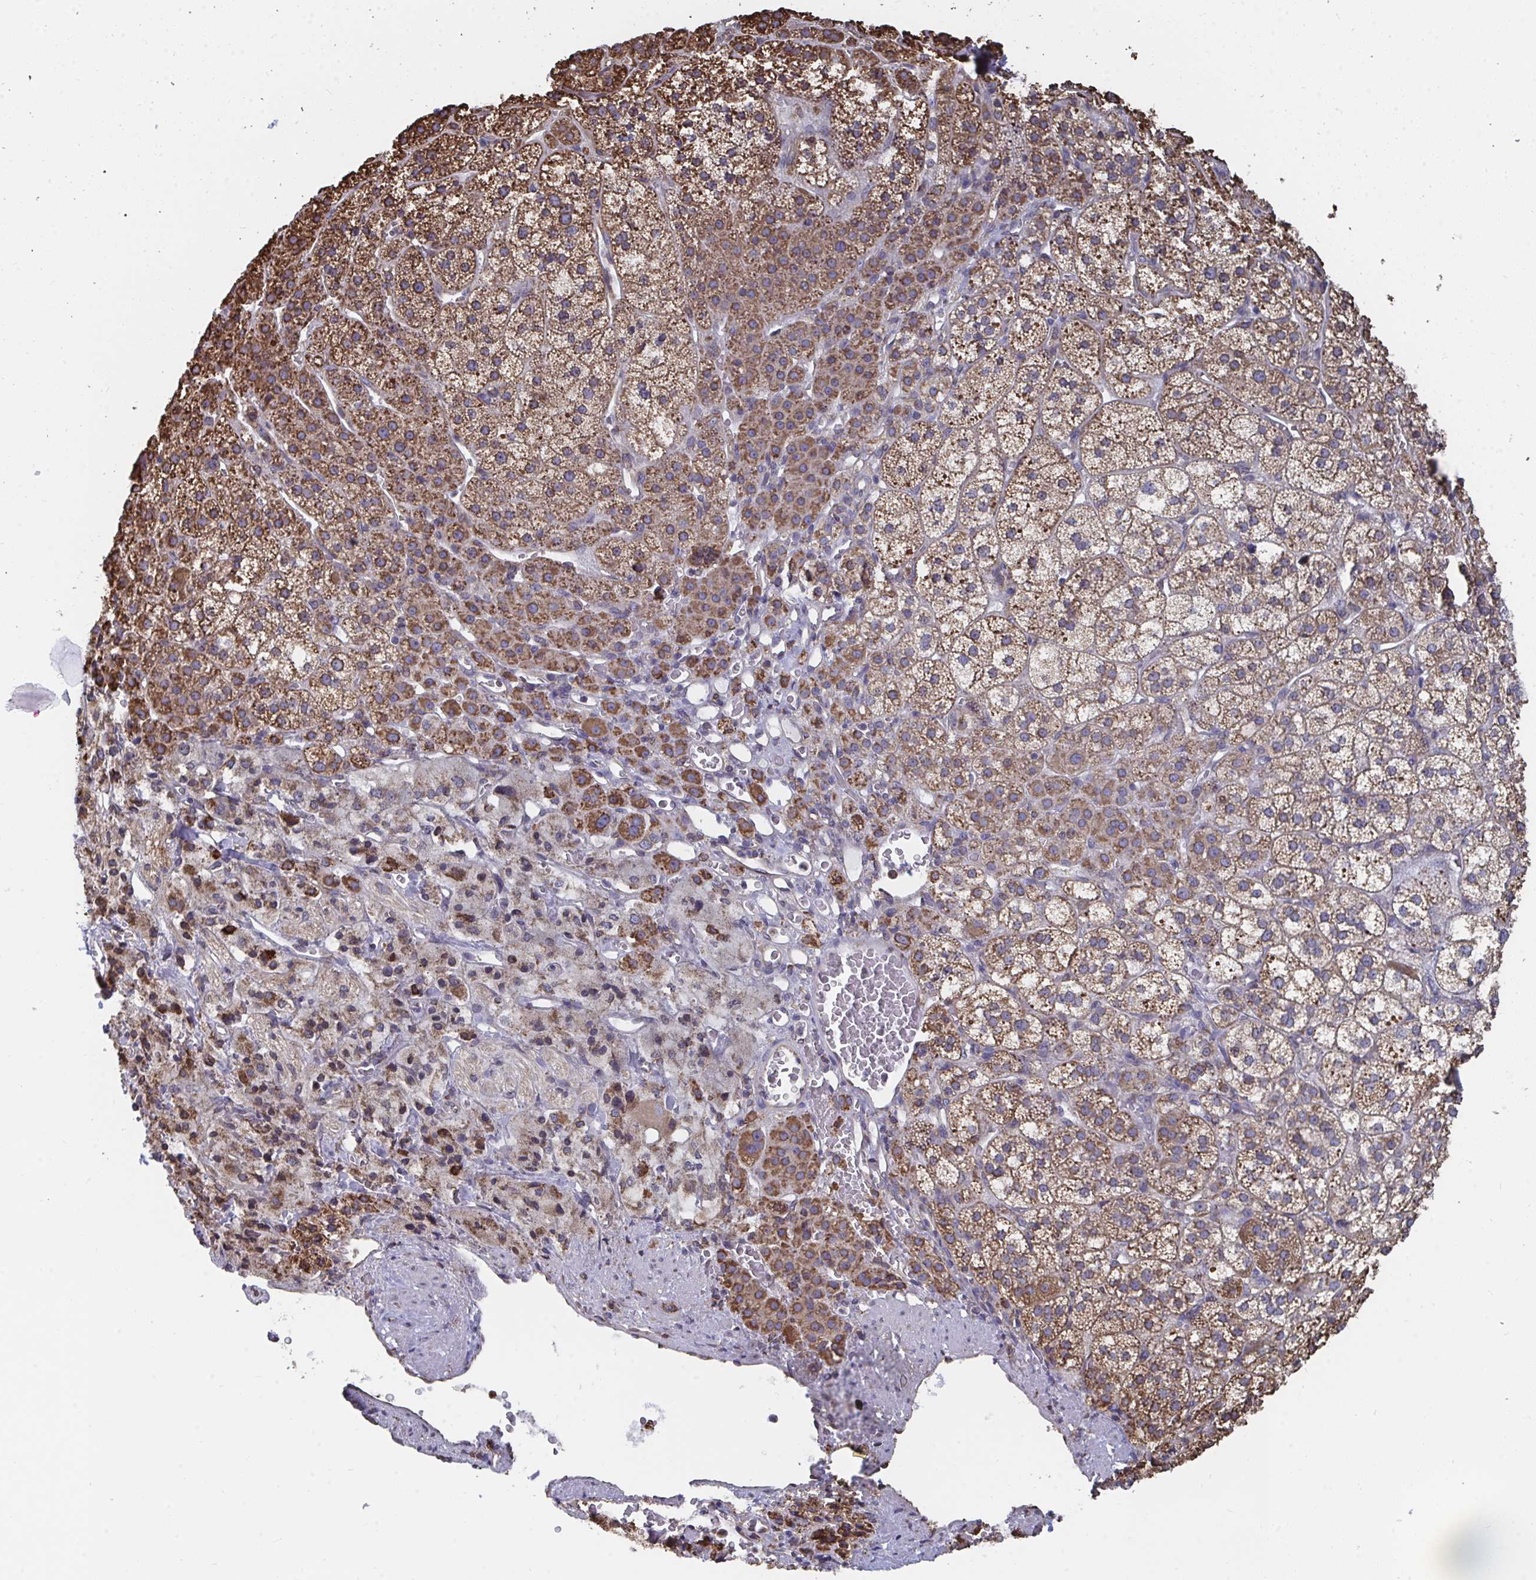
{"staining": {"intensity": "strong", "quantity": ">75%", "location": "cytoplasmic/membranous"}, "tissue": "adrenal gland", "cell_type": "Glandular cells", "image_type": "normal", "snomed": [{"axis": "morphology", "description": "Normal tissue, NOS"}, {"axis": "topography", "description": "Adrenal gland"}], "caption": "Immunohistochemistry (IHC) photomicrograph of normal adrenal gland stained for a protein (brown), which exhibits high levels of strong cytoplasmic/membranous staining in about >75% of glandular cells.", "gene": "ELAVL1", "patient": {"sex": "female", "age": 60}}